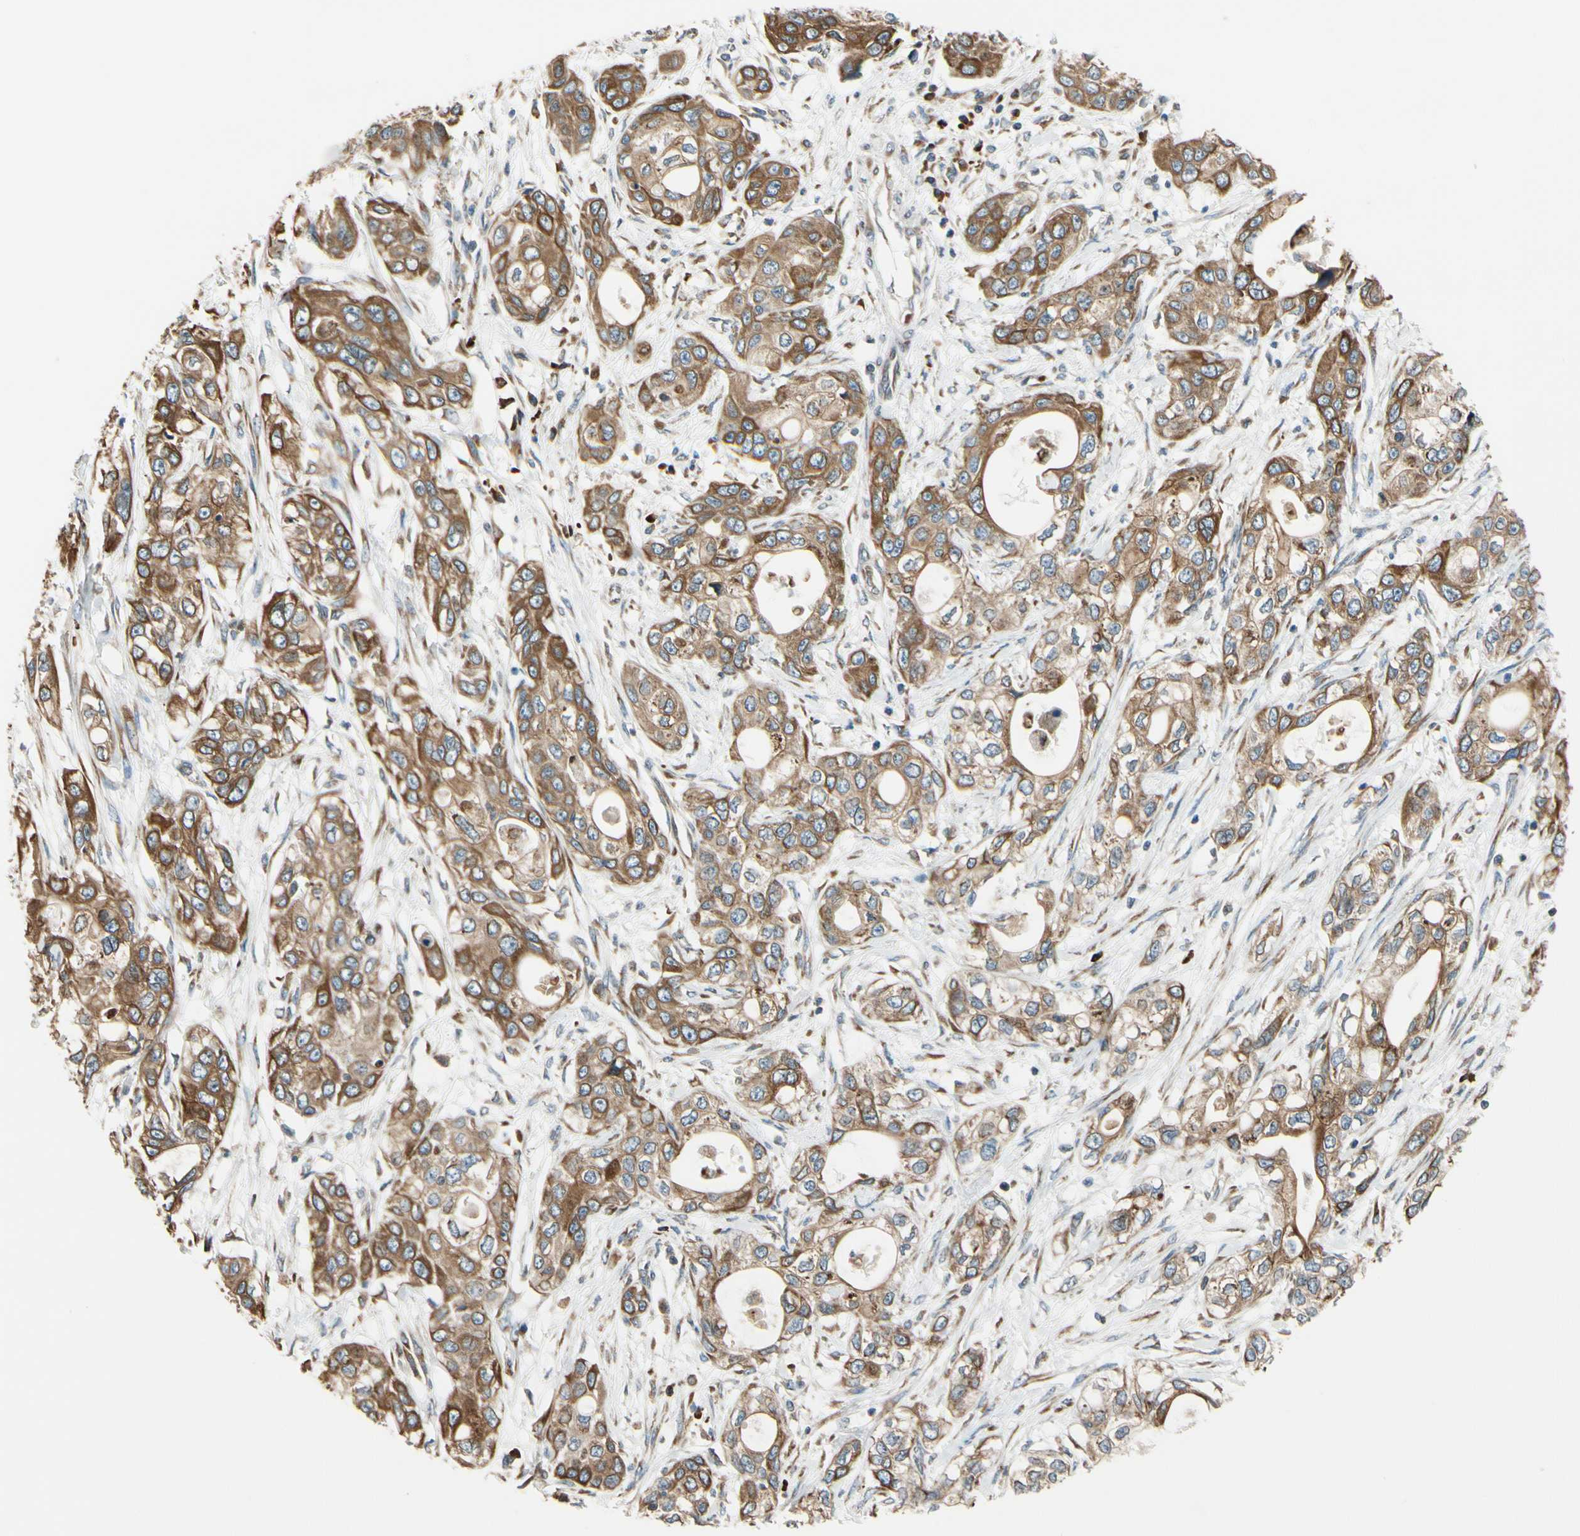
{"staining": {"intensity": "moderate", "quantity": ">75%", "location": "cytoplasmic/membranous"}, "tissue": "pancreatic cancer", "cell_type": "Tumor cells", "image_type": "cancer", "snomed": [{"axis": "morphology", "description": "Adenocarcinoma, NOS"}, {"axis": "topography", "description": "Pancreas"}], "caption": "IHC (DAB) staining of pancreatic adenocarcinoma demonstrates moderate cytoplasmic/membranous protein expression in approximately >75% of tumor cells.", "gene": "RPN2", "patient": {"sex": "female", "age": 70}}